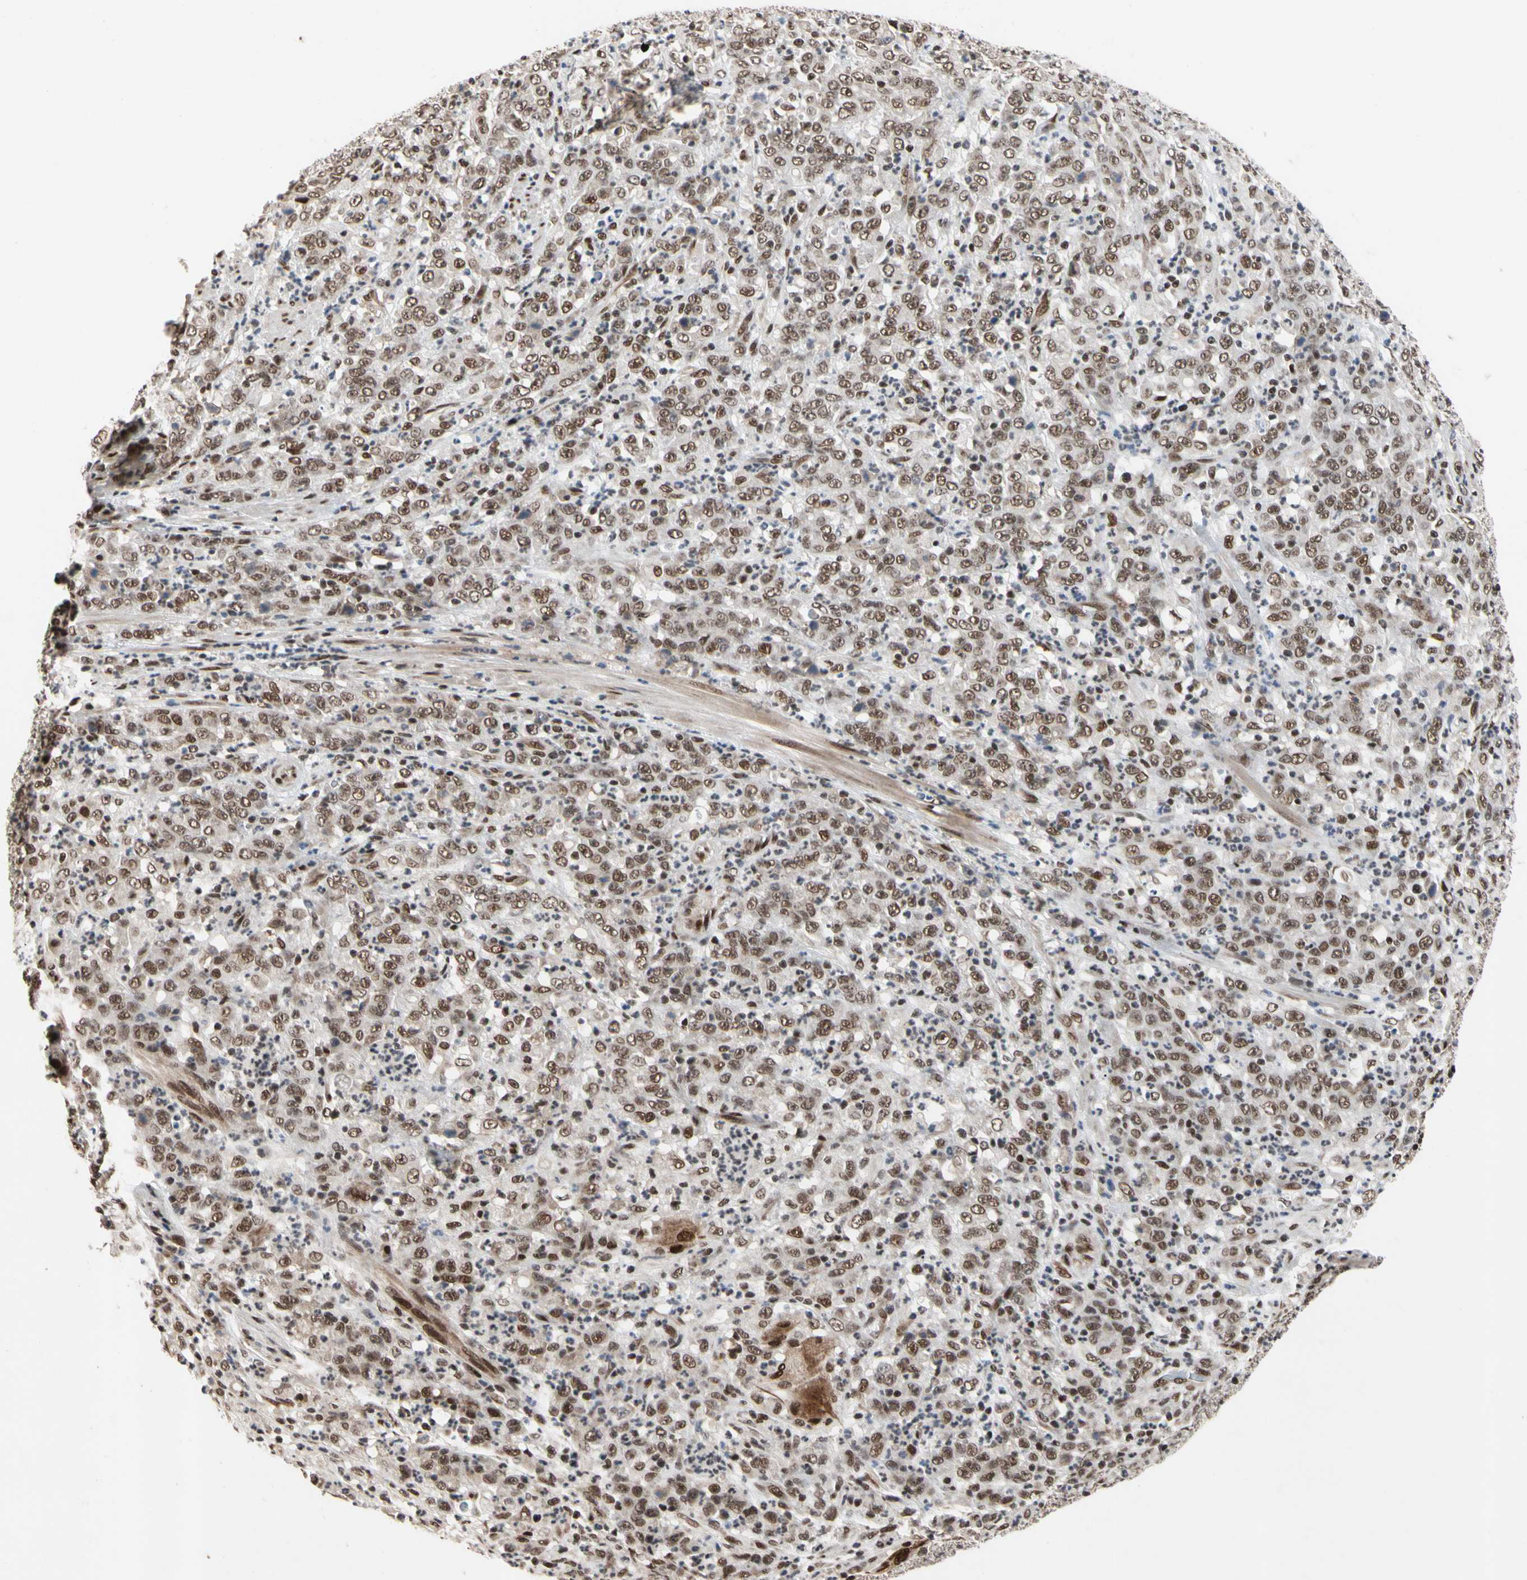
{"staining": {"intensity": "moderate", "quantity": ">75%", "location": "nuclear"}, "tissue": "stomach cancer", "cell_type": "Tumor cells", "image_type": "cancer", "snomed": [{"axis": "morphology", "description": "Adenocarcinoma, NOS"}, {"axis": "topography", "description": "Stomach, lower"}], "caption": "Immunohistochemistry (IHC) histopathology image of neoplastic tissue: human adenocarcinoma (stomach) stained using IHC shows medium levels of moderate protein expression localized specifically in the nuclear of tumor cells, appearing as a nuclear brown color.", "gene": "FAM98B", "patient": {"sex": "female", "age": 71}}